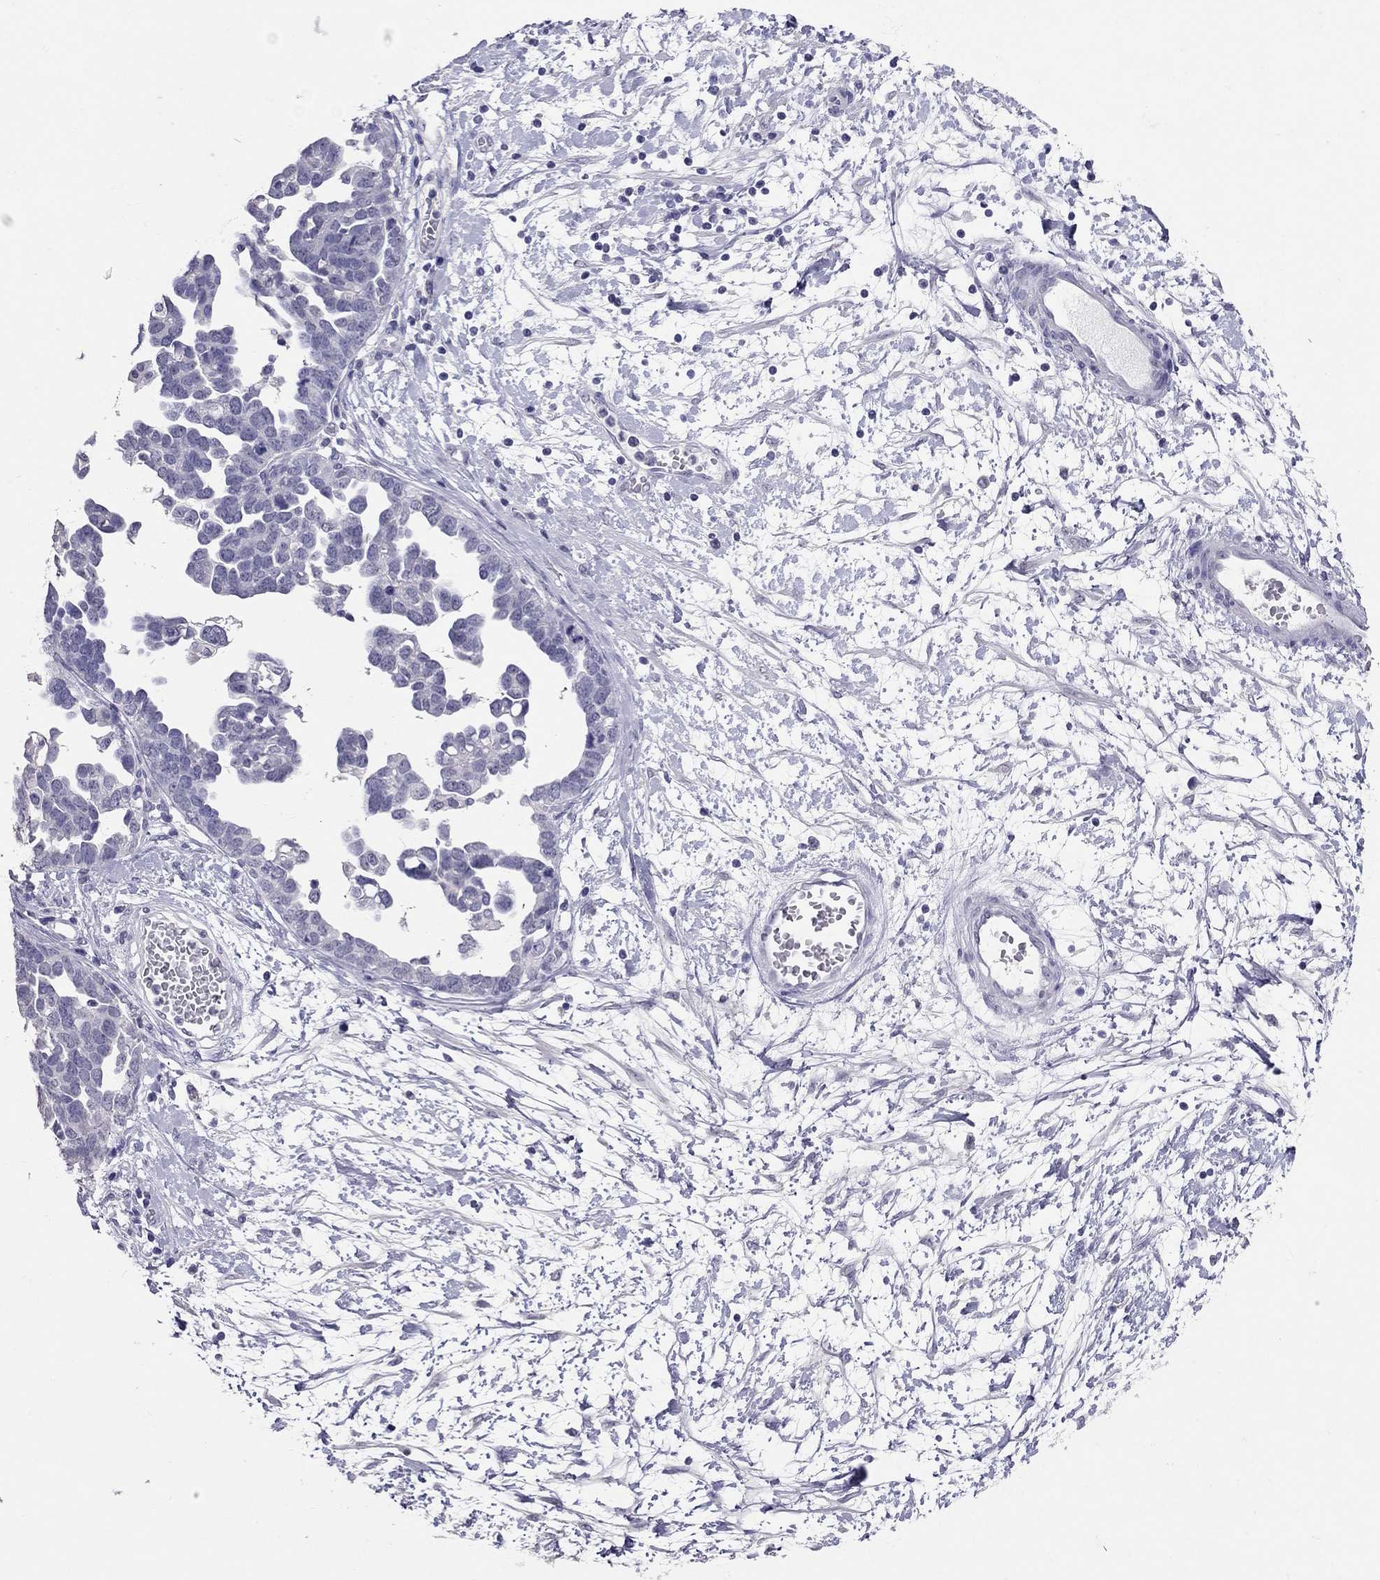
{"staining": {"intensity": "negative", "quantity": "none", "location": "none"}, "tissue": "ovarian cancer", "cell_type": "Tumor cells", "image_type": "cancer", "snomed": [{"axis": "morphology", "description": "Cystadenocarcinoma, serous, NOS"}, {"axis": "topography", "description": "Ovary"}], "caption": "High magnification brightfield microscopy of ovarian serous cystadenocarcinoma stained with DAB (3,3'-diaminobenzidine) (brown) and counterstained with hematoxylin (blue): tumor cells show no significant expression.", "gene": "PSMB11", "patient": {"sex": "female", "age": 54}}